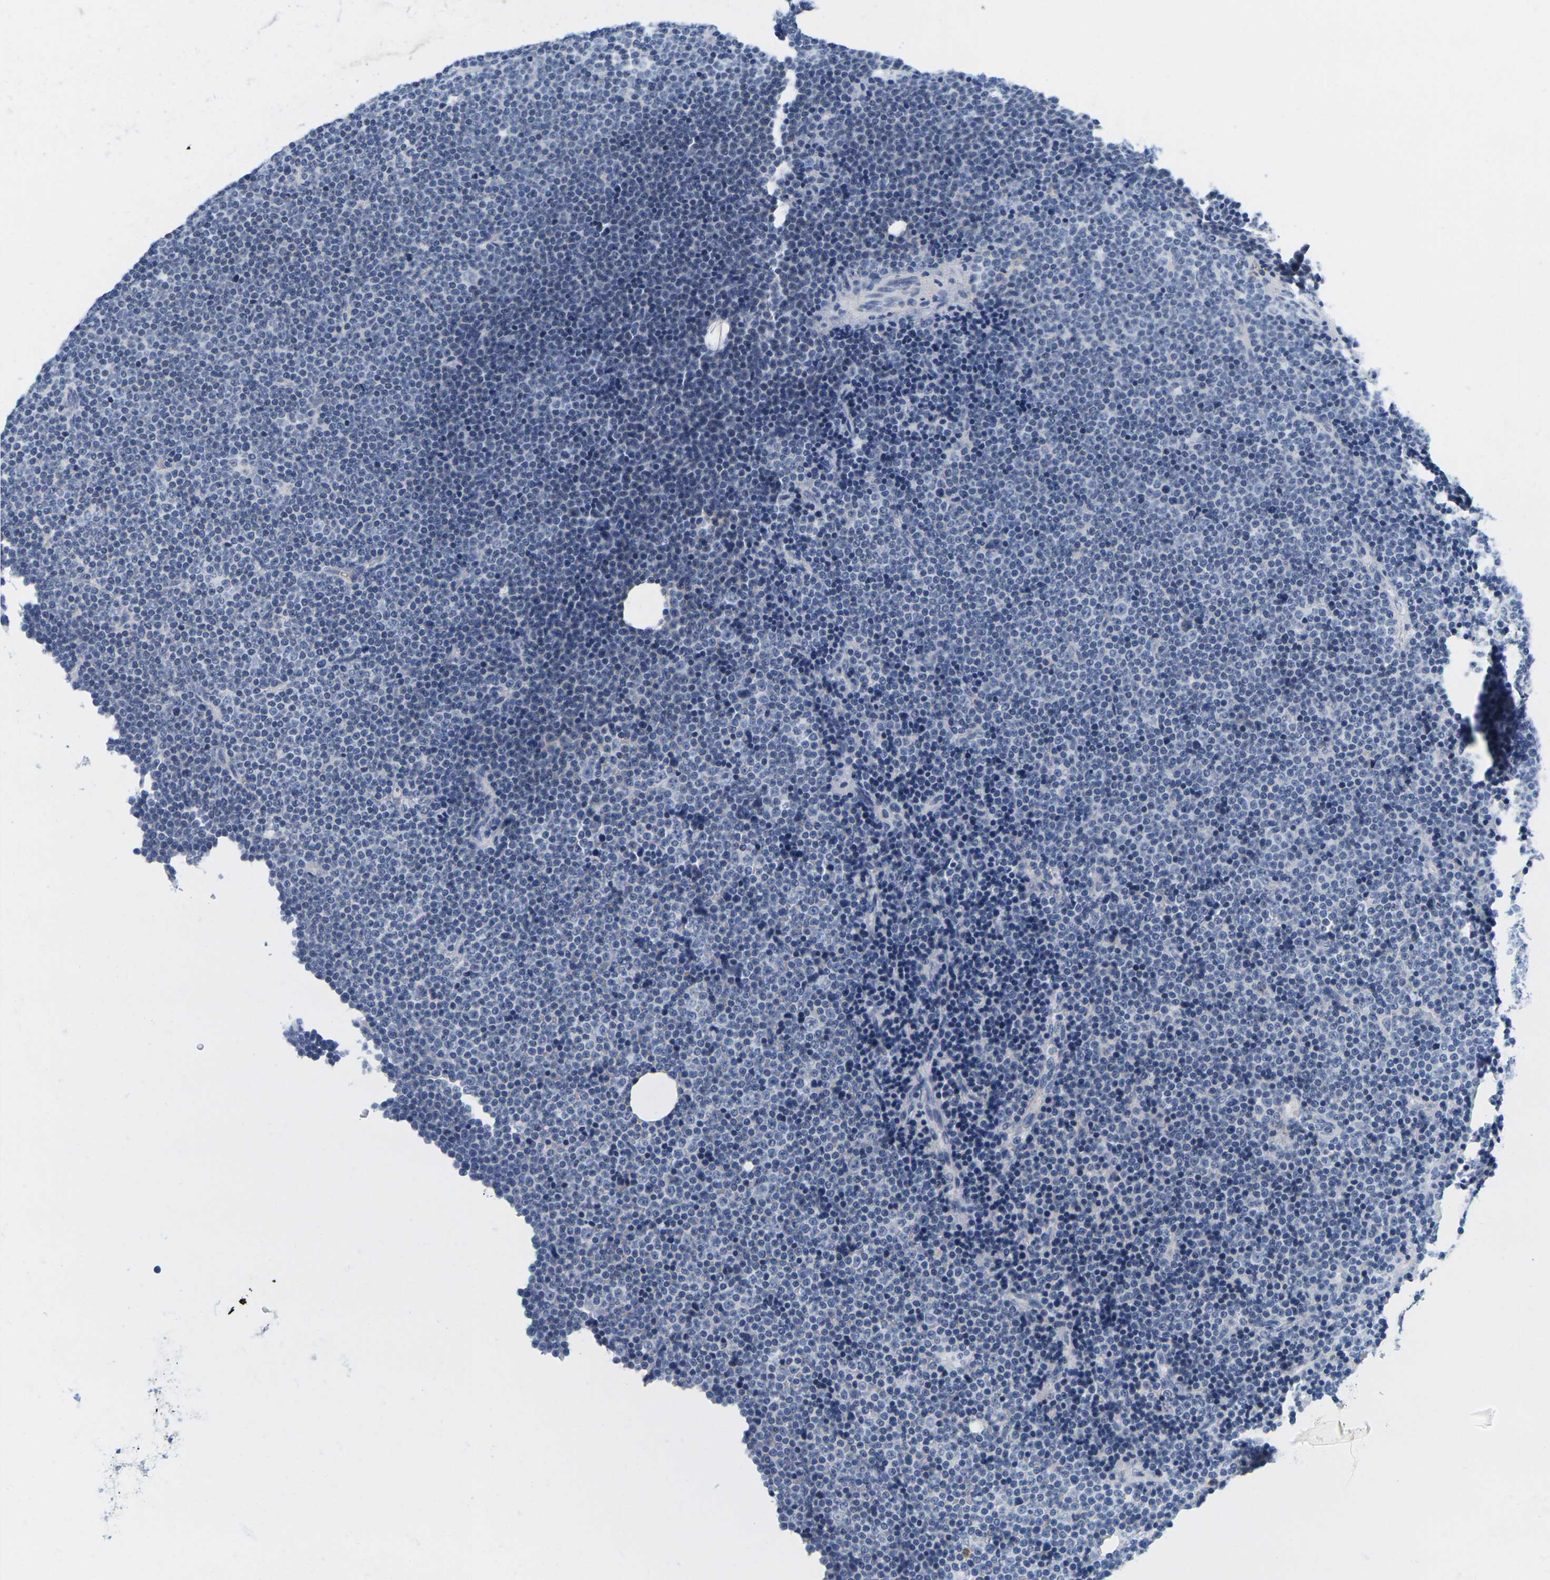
{"staining": {"intensity": "negative", "quantity": "none", "location": "none"}, "tissue": "lymphoma", "cell_type": "Tumor cells", "image_type": "cancer", "snomed": [{"axis": "morphology", "description": "Malignant lymphoma, non-Hodgkin's type, Low grade"}, {"axis": "topography", "description": "Lymph node"}], "caption": "IHC micrograph of neoplastic tissue: human lymphoma stained with DAB (3,3'-diaminobenzidine) displays no significant protein staining in tumor cells.", "gene": "KLK5", "patient": {"sex": "female", "age": 67}}